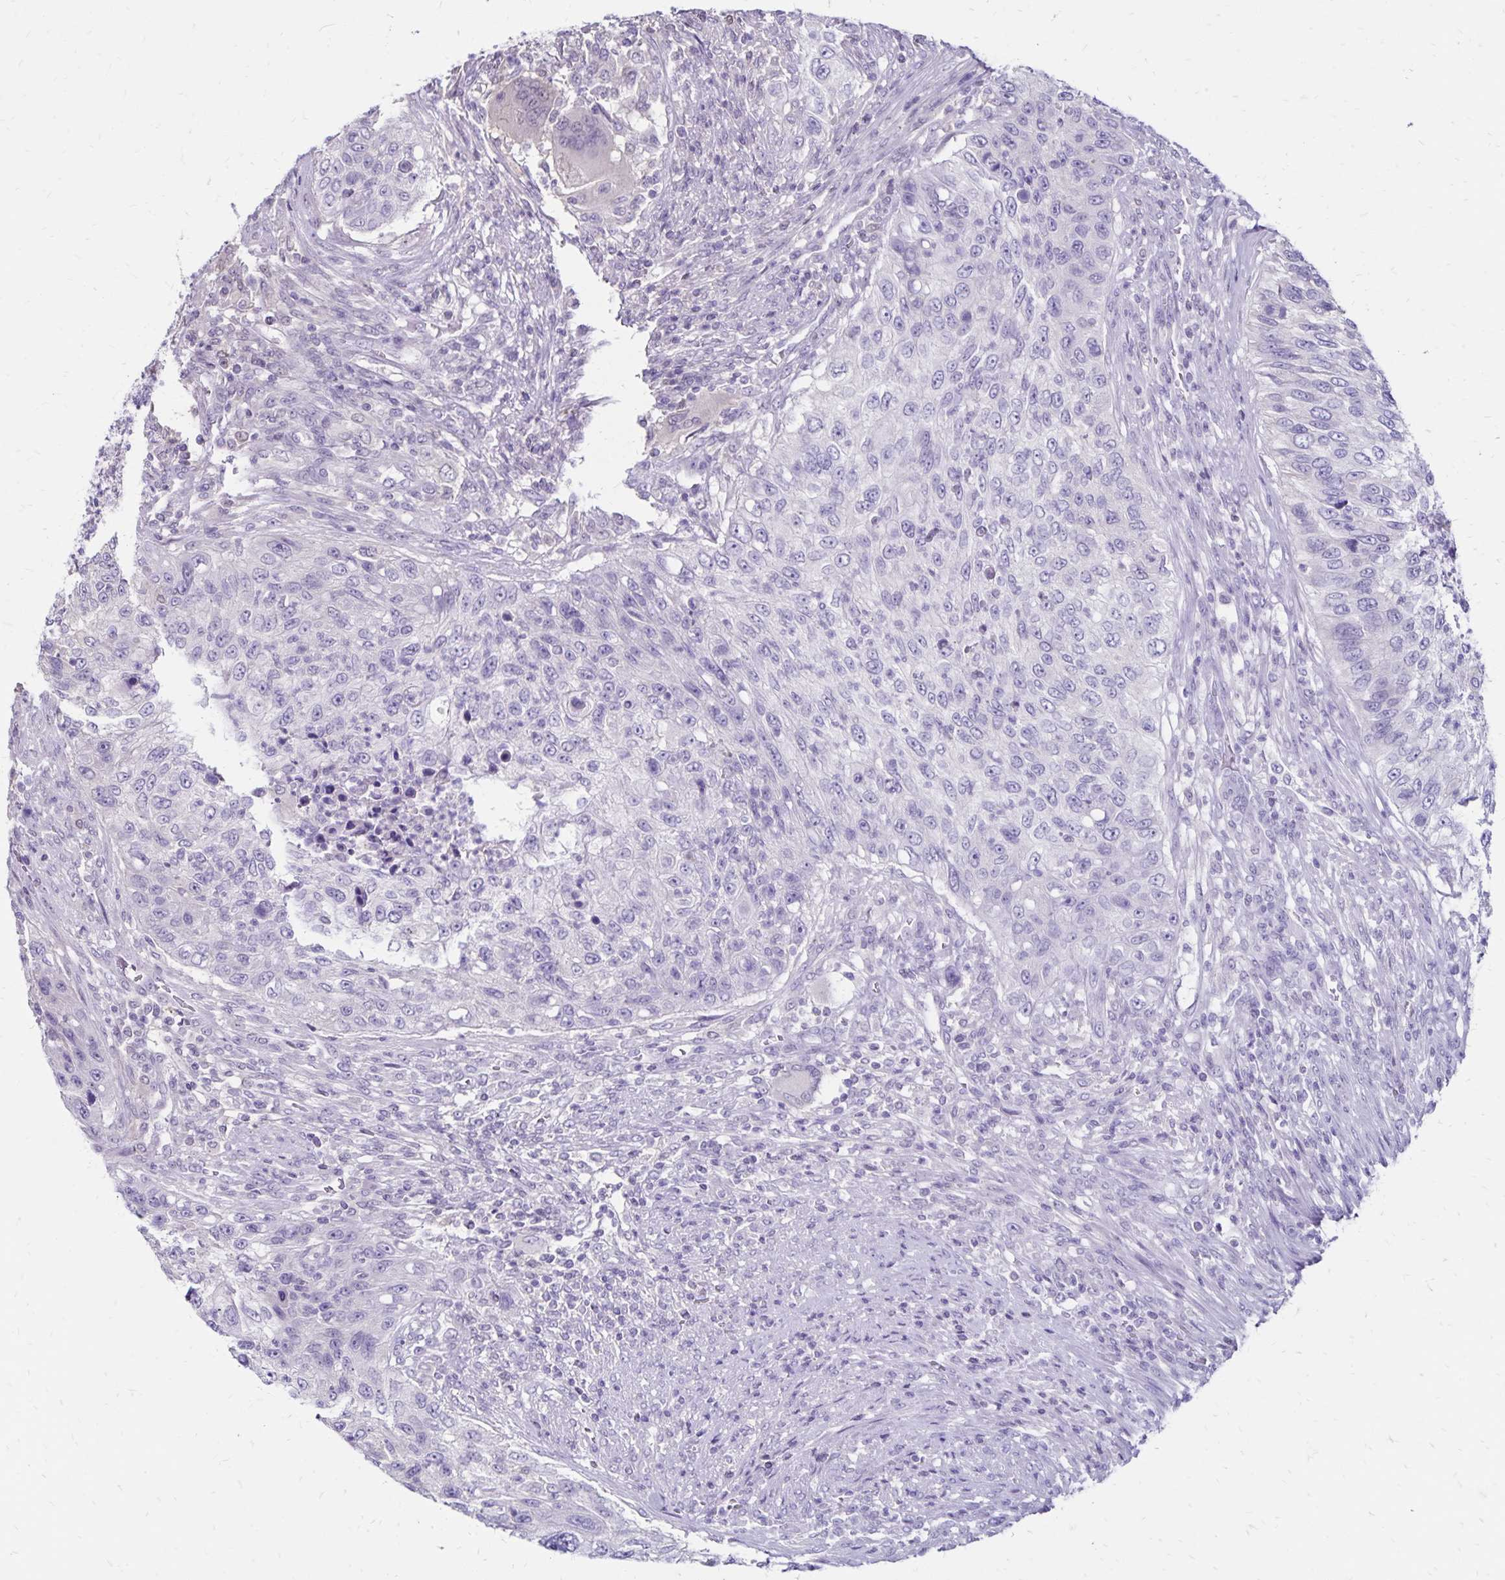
{"staining": {"intensity": "negative", "quantity": "none", "location": "none"}, "tissue": "urothelial cancer", "cell_type": "Tumor cells", "image_type": "cancer", "snomed": [{"axis": "morphology", "description": "Urothelial carcinoma, High grade"}, {"axis": "topography", "description": "Urinary bladder"}], "caption": "A photomicrograph of urothelial carcinoma (high-grade) stained for a protein displays no brown staining in tumor cells.", "gene": "SH3GL3", "patient": {"sex": "female", "age": 60}}